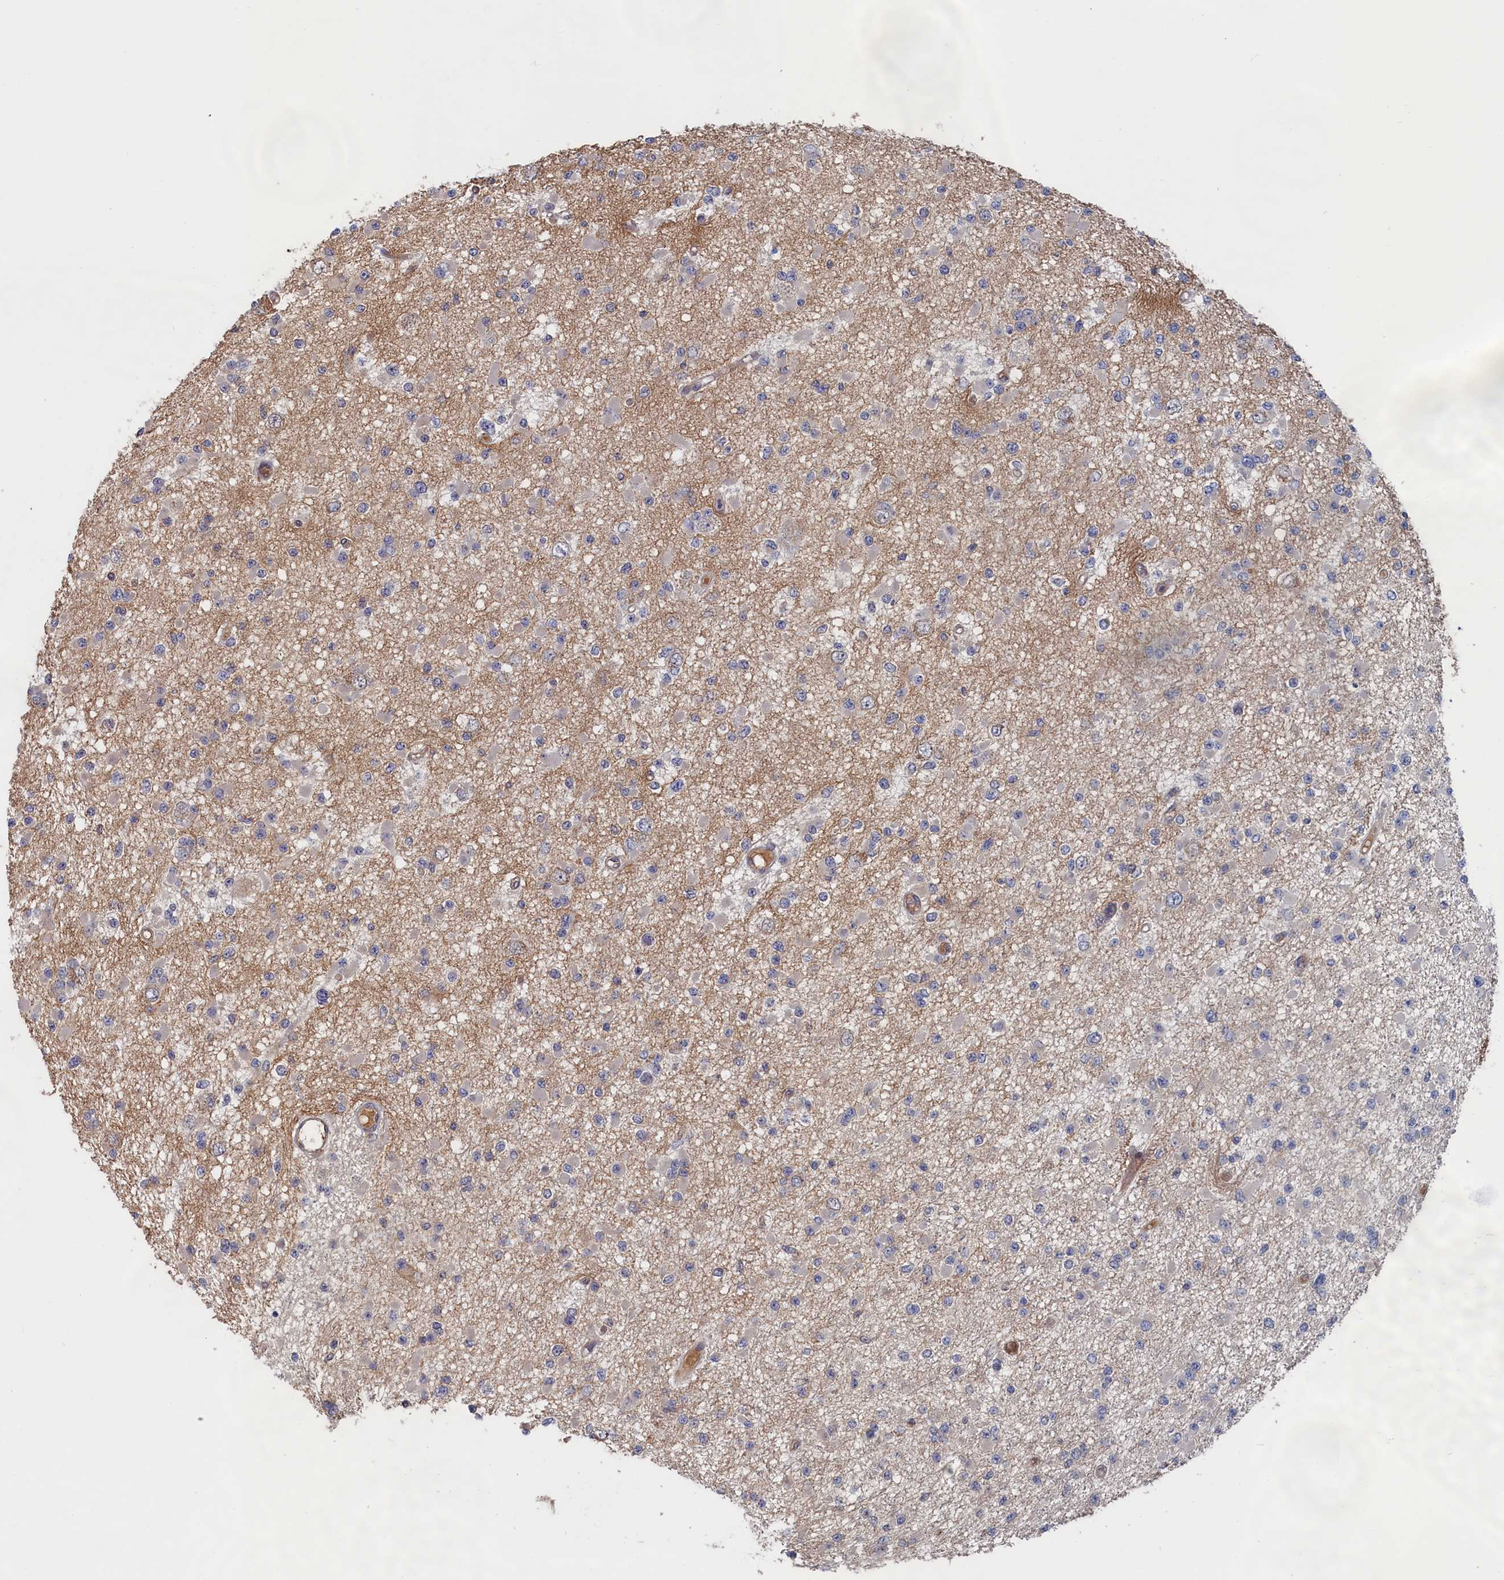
{"staining": {"intensity": "negative", "quantity": "none", "location": "none"}, "tissue": "glioma", "cell_type": "Tumor cells", "image_type": "cancer", "snomed": [{"axis": "morphology", "description": "Glioma, malignant, Low grade"}, {"axis": "topography", "description": "Brain"}], "caption": "Tumor cells show no significant expression in glioma. (Immunohistochemistry, brightfield microscopy, high magnification).", "gene": "TRAPPC2L", "patient": {"sex": "female", "age": 22}}